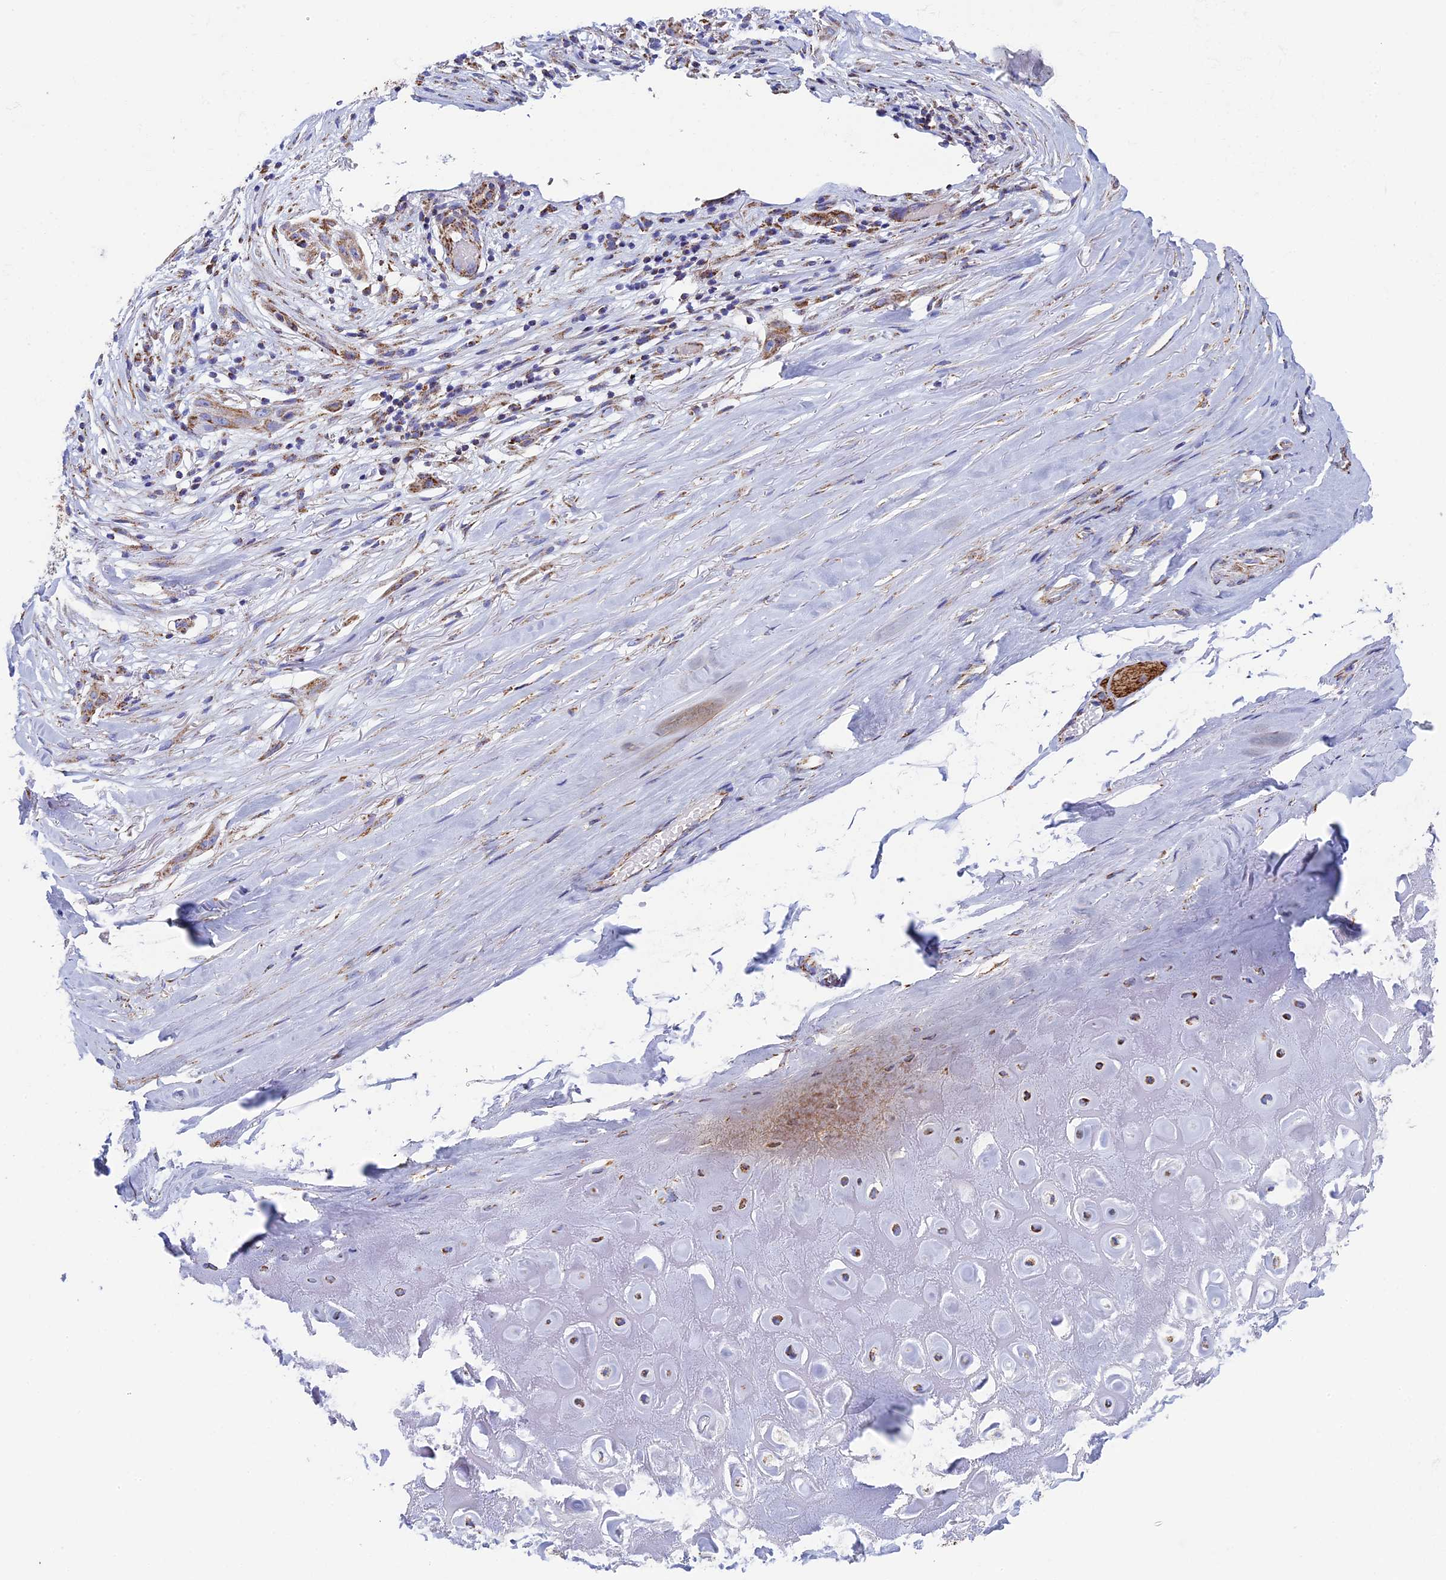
{"staining": {"intensity": "strong", "quantity": ">75%", "location": "cytoplasmic/membranous"}, "tissue": "adipose tissue", "cell_type": "Adipocytes", "image_type": "normal", "snomed": [{"axis": "morphology", "description": "Normal tissue, NOS"}, {"axis": "morphology", "description": "Basal cell carcinoma"}, {"axis": "topography", "description": "Skin"}], "caption": "Adipose tissue was stained to show a protein in brown. There is high levels of strong cytoplasmic/membranous expression in about >75% of adipocytes.", "gene": "UQCRFS1", "patient": {"sex": "female", "age": 89}}